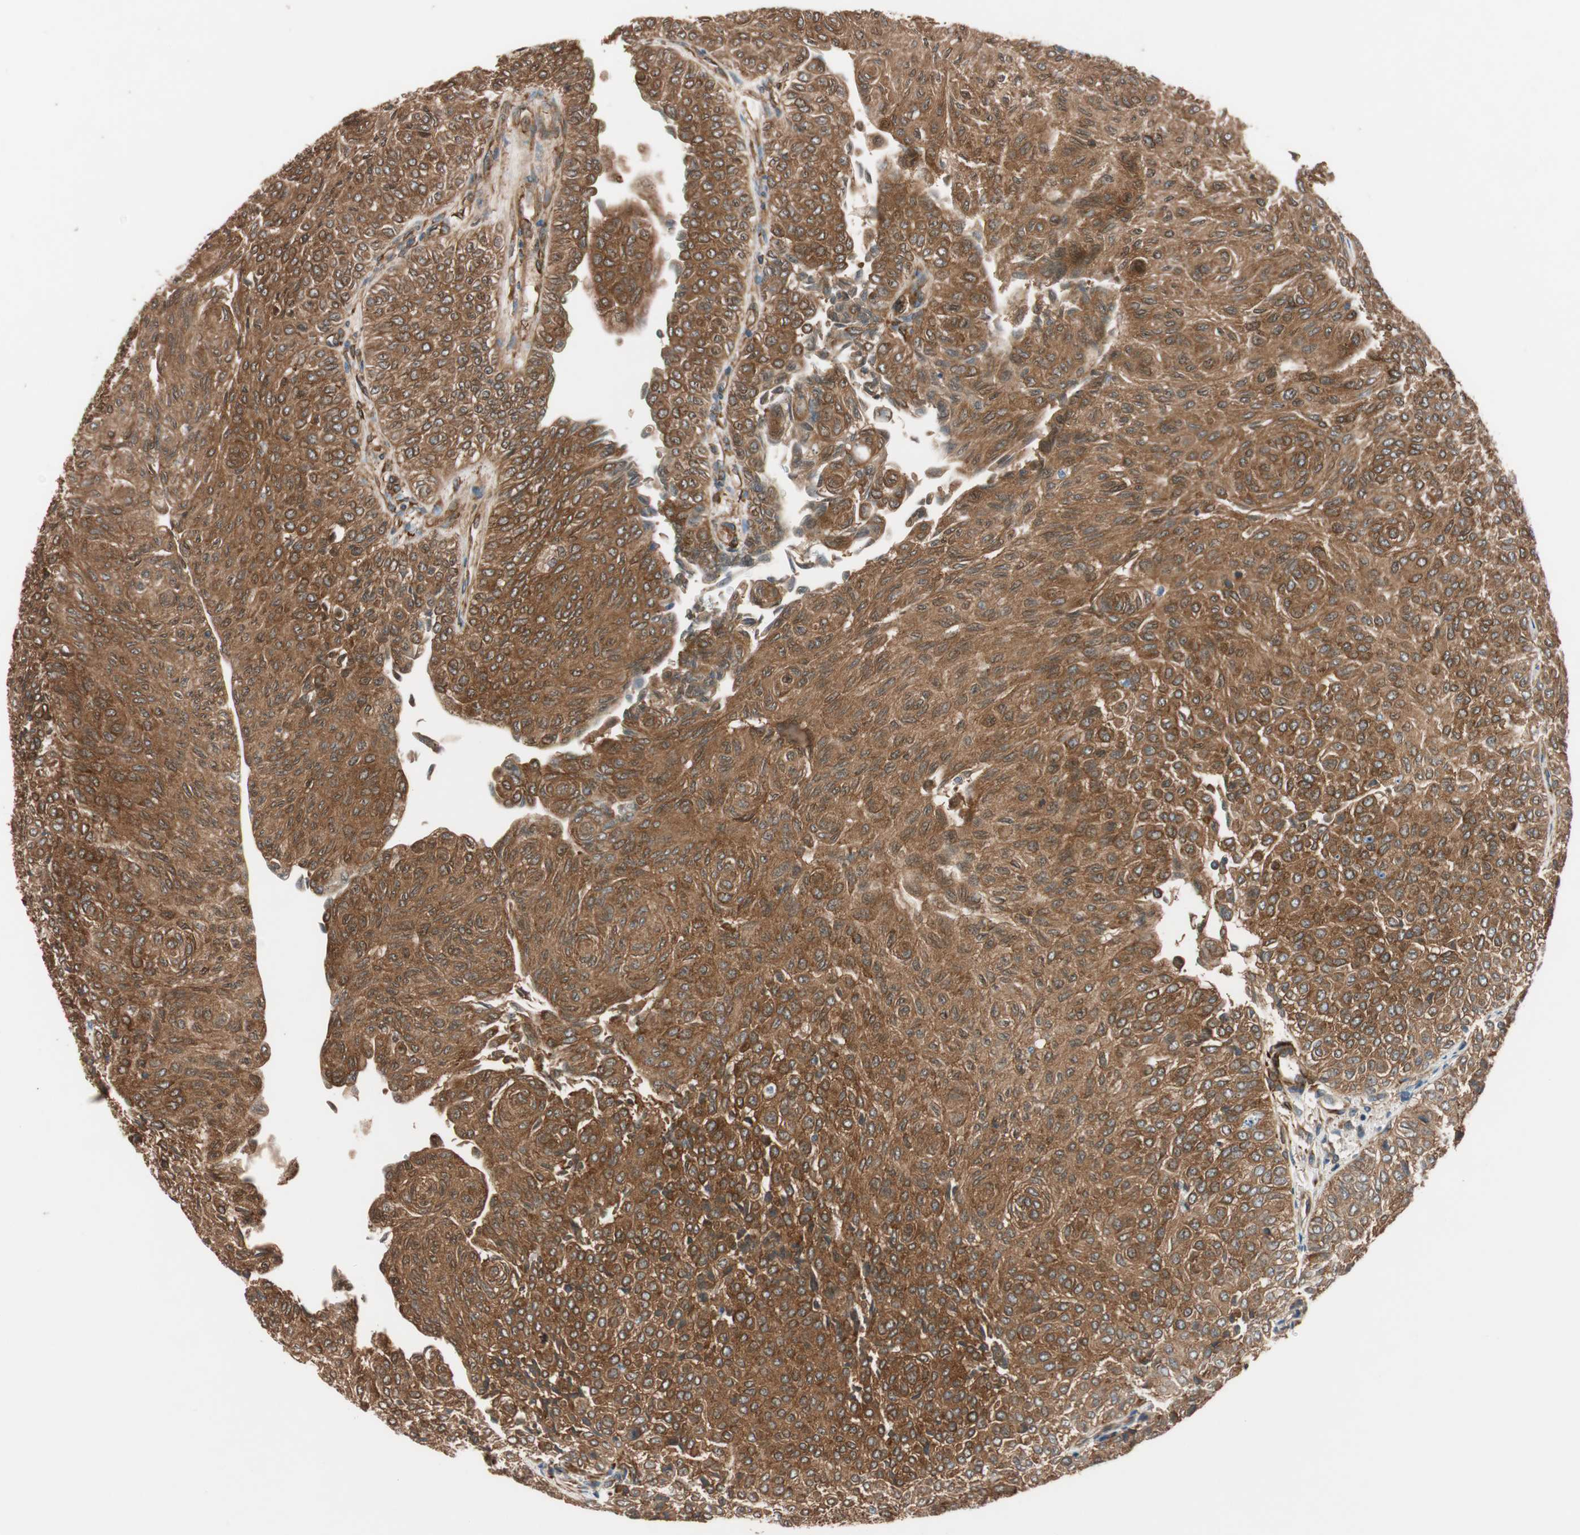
{"staining": {"intensity": "strong", "quantity": ">75%", "location": "cytoplasmic/membranous"}, "tissue": "urothelial cancer", "cell_type": "Tumor cells", "image_type": "cancer", "snomed": [{"axis": "morphology", "description": "Urothelial carcinoma, Low grade"}, {"axis": "topography", "description": "Urinary bladder"}], "caption": "This histopathology image reveals urothelial cancer stained with immunohistochemistry (IHC) to label a protein in brown. The cytoplasmic/membranous of tumor cells show strong positivity for the protein. Nuclei are counter-stained blue.", "gene": "WASL", "patient": {"sex": "male", "age": 78}}